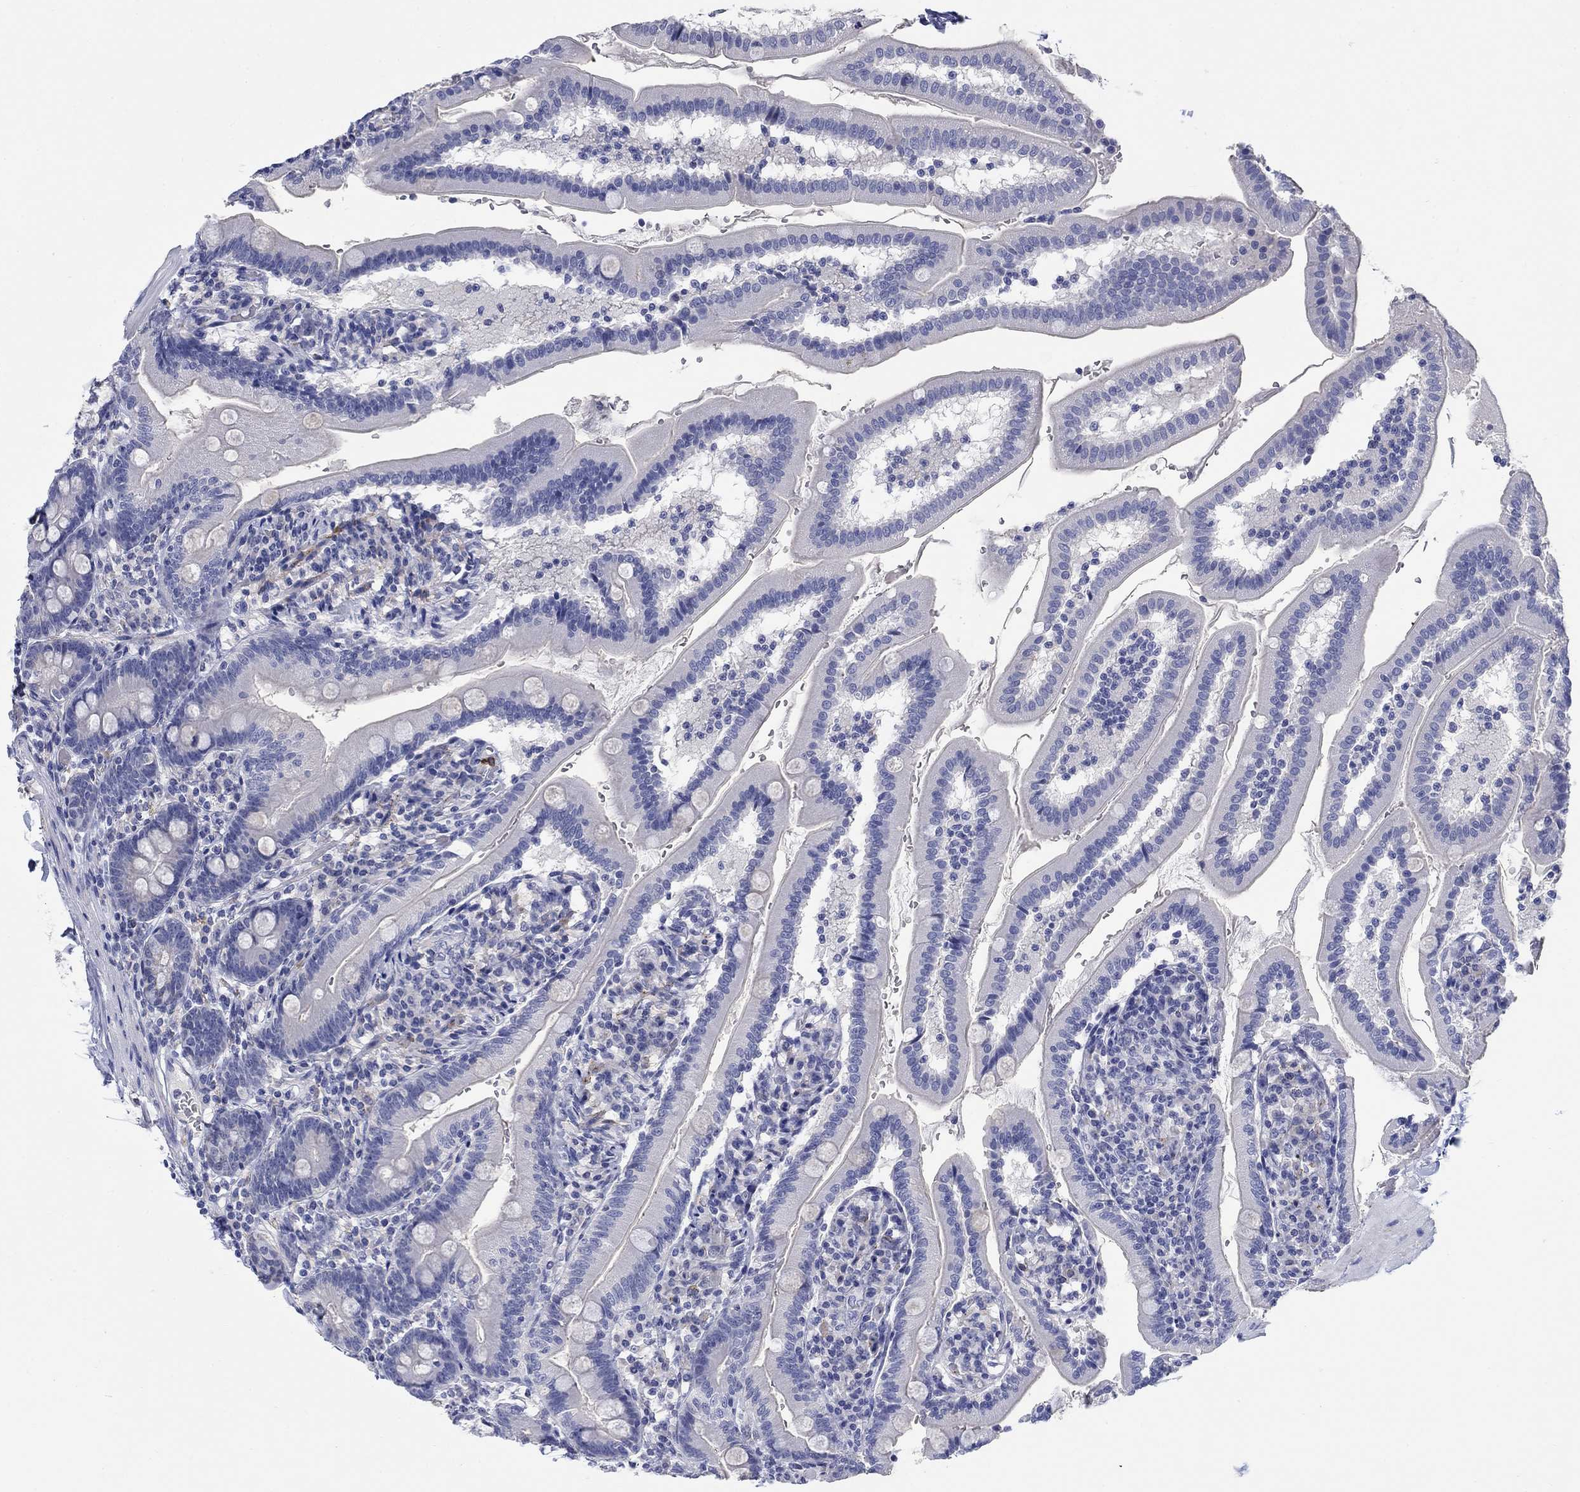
{"staining": {"intensity": "negative", "quantity": "none", "location": "none"}, "tissue": "duodenum", "cell_type": "Glandular cells", "image_type": "normal", "snomed": [{"axis": "morphology", "description": "Normal tissue, NOS"}, {"axis": "topography", "description": "Duodenum"}], "caption": "IHC image of unremarkable duodenum stained for a protein (brown), which demonstrates no expression in glandular cells. (Brightfield microscopy of DAB (3,3'-diaminobenzidine) immunohistochemistry (IHC) at high magnification).", "gene": "PTPRZ1", "patient": {"sex": "female", "age": 67}}